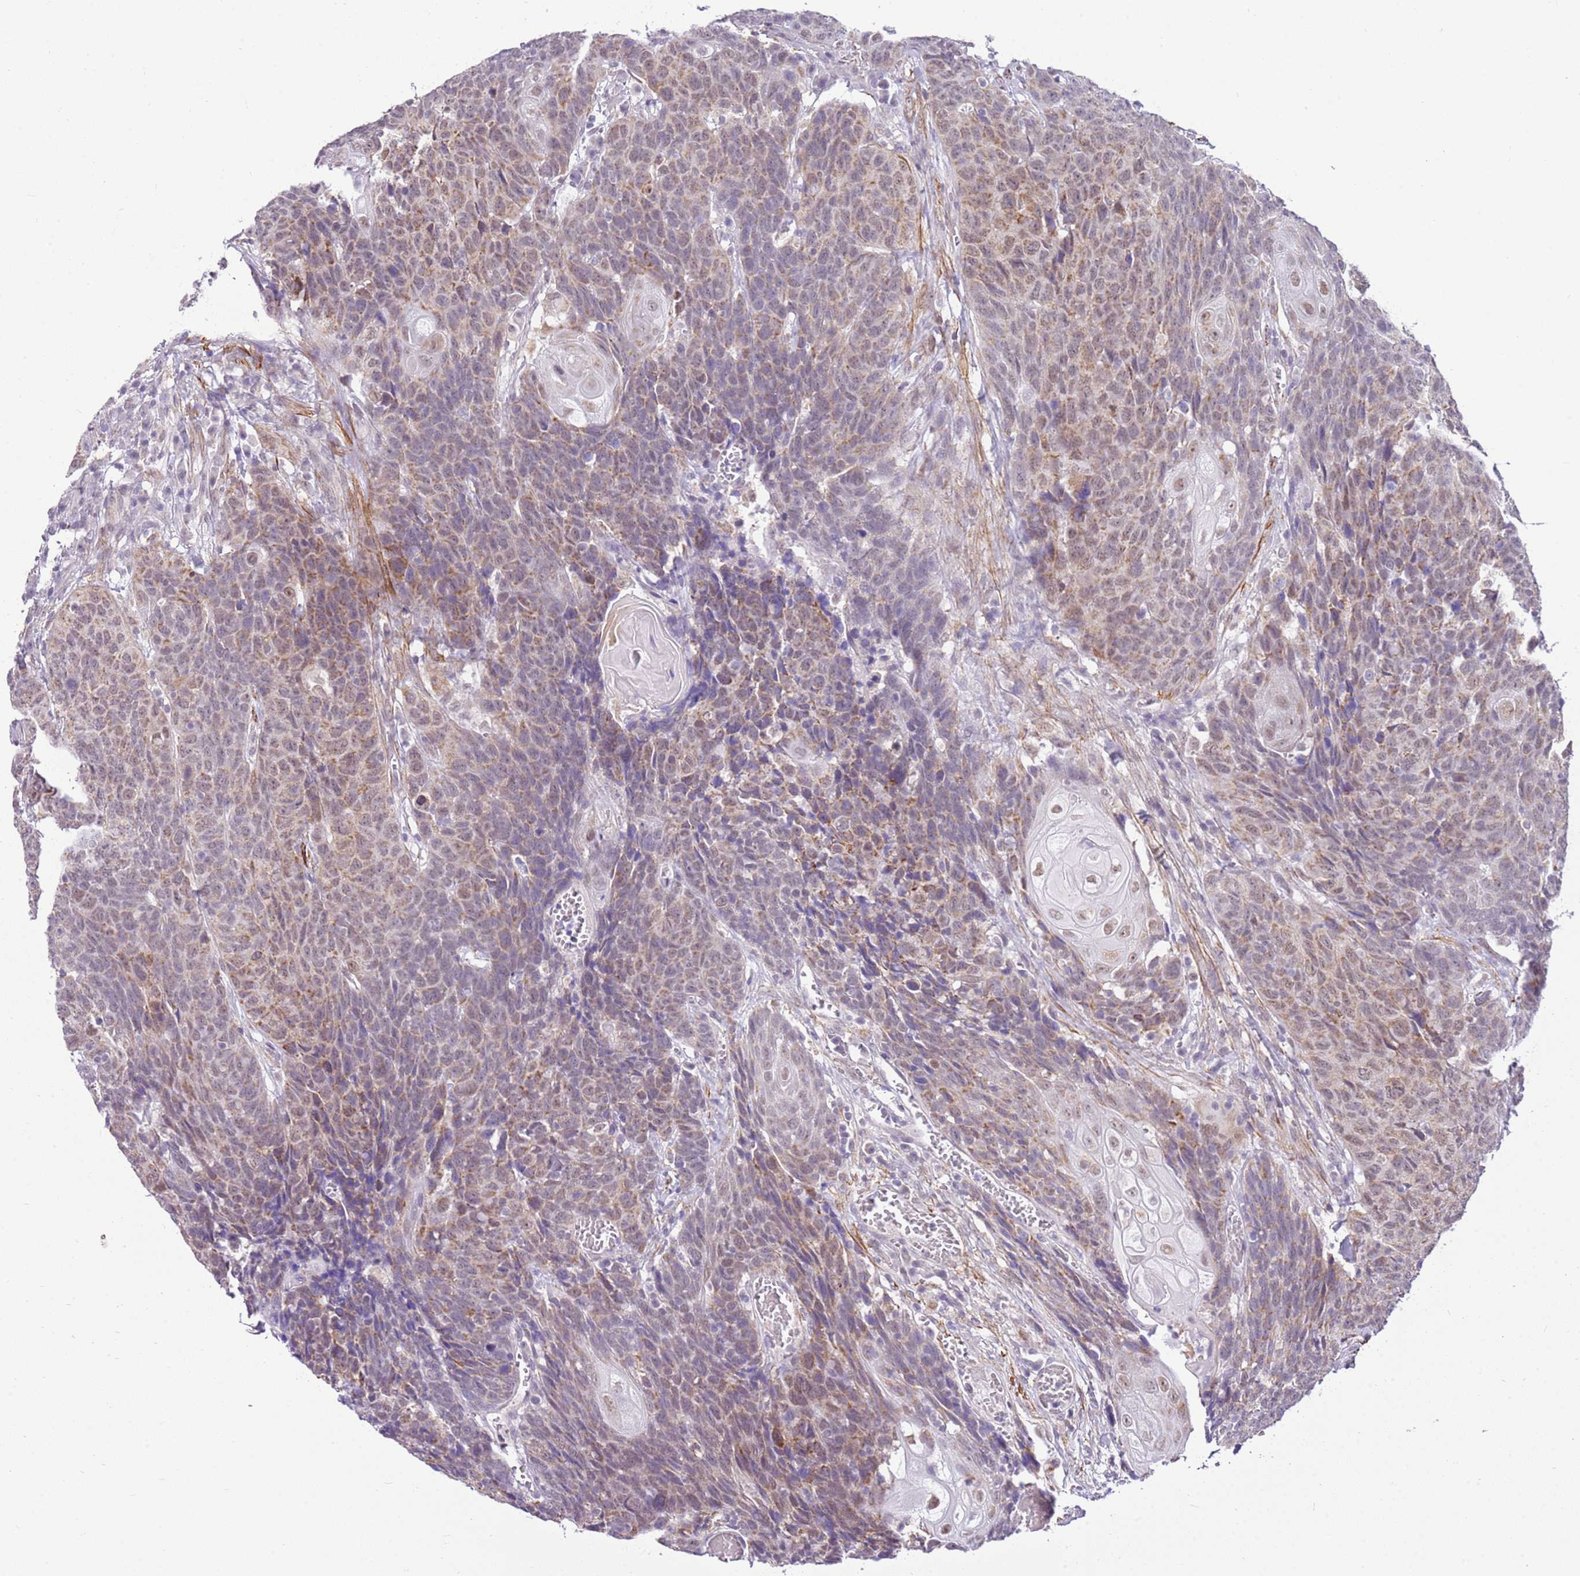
{"staining": {"intensity": "weak", "quantity": "25%-75%", "location": "cytoplasmic/membranous,nuclear"}, "tissue": "head and neck cancer", "cell_type": "Tumor cells", "image_type": "cancer", "snomed": [{"axis": "morphology", "description": "Squamous cell carcinoma, NOS"}, {"axis": "topography", "description": "Head-Neck"}], "caption": "Immunohistochemistry photomicrograph of neoplastic tissue: head and neck cancer stained using IHC shows low levels of weak protein expression localized specifically in the cytoplasmic/membranous and nuclear of tumor cells, appearing as a cytoplasmic/membranous and nuclear brown color.", "gene": "SMIM4", "patient": {"sex": "male", "age": 66}}